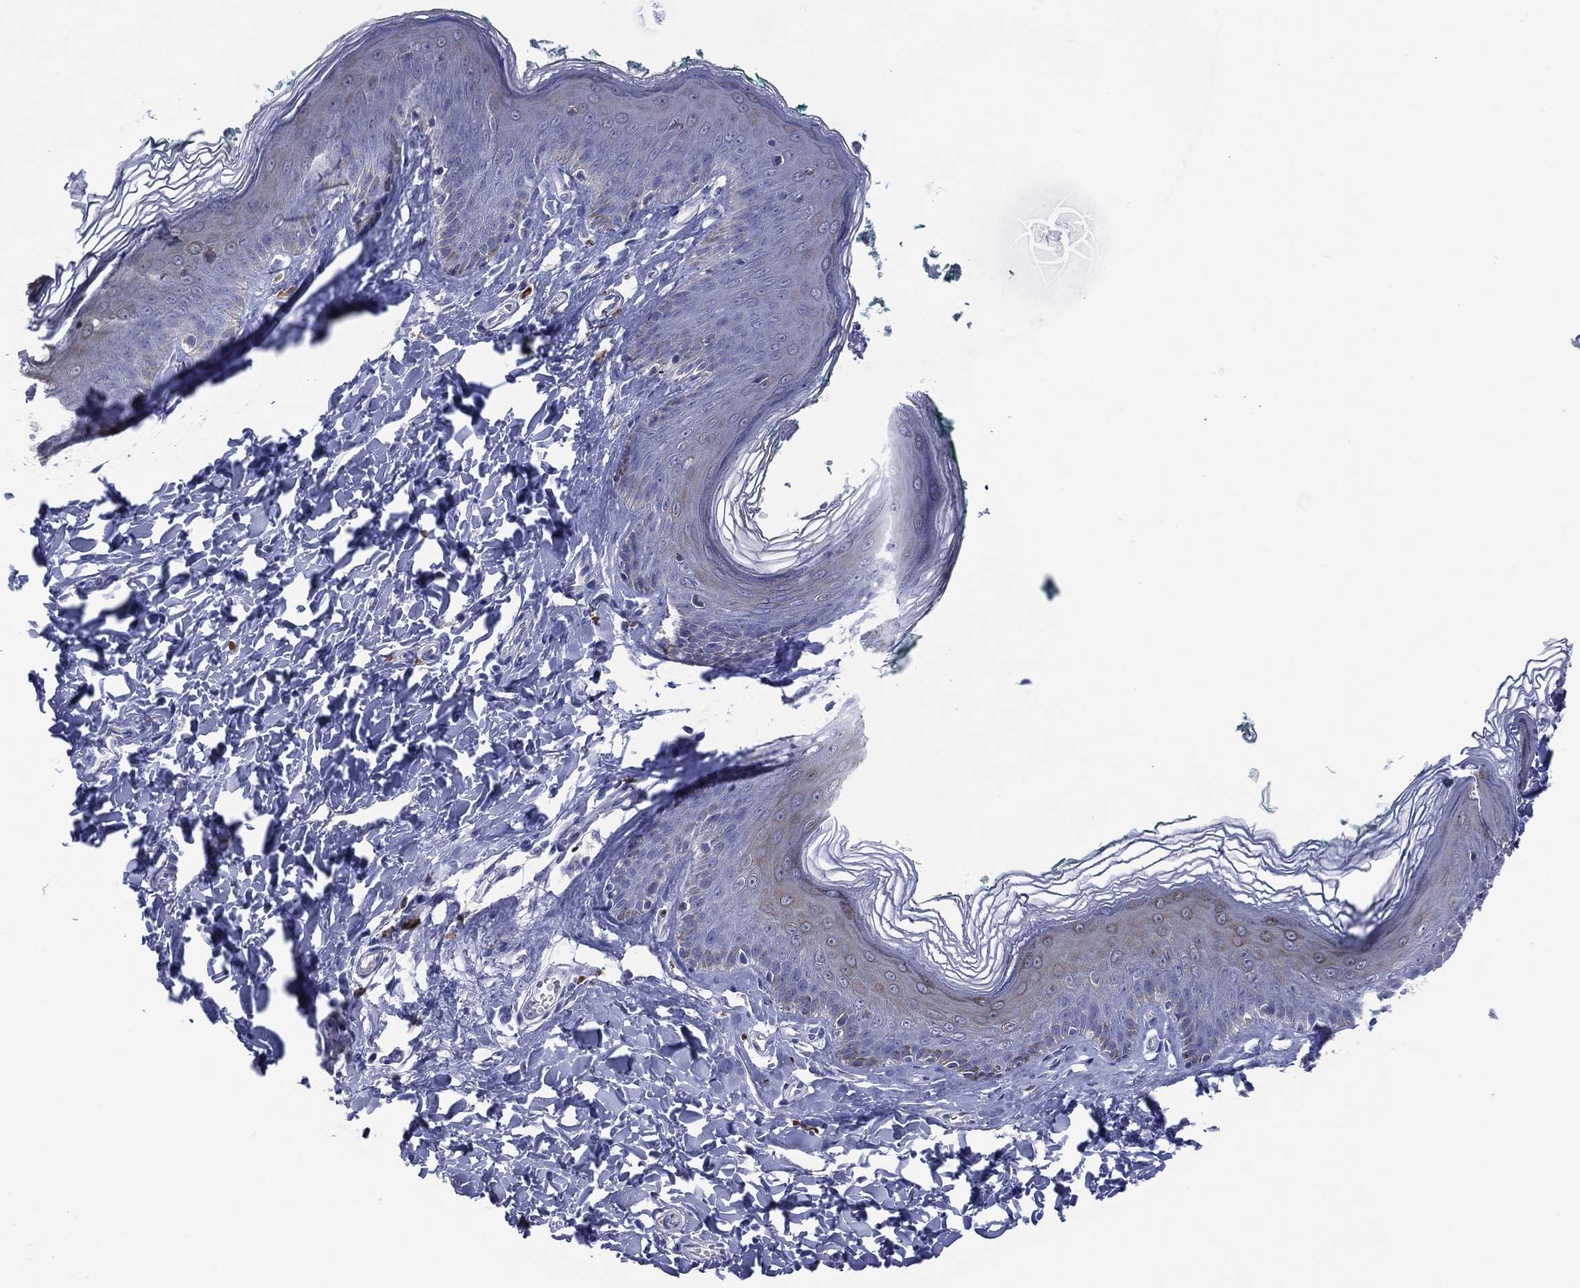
{"staining": {"intensity": "negative", "quantity": "none", "location": "none"}, "tissue": "skin", "cell_type": "Epidermal cells", "image_type": "normal", "snomed": [{"axis": "morphology", "description": "Normal tissue, NOS"}, {"axis": "topography", "description": "Vulva"}], "caption": "An image of skin stained for a protein demonstrates no brown staining in epidermal cells.", "gene": "AKAP3", "patient": {"sex": "female", "age": 66}}